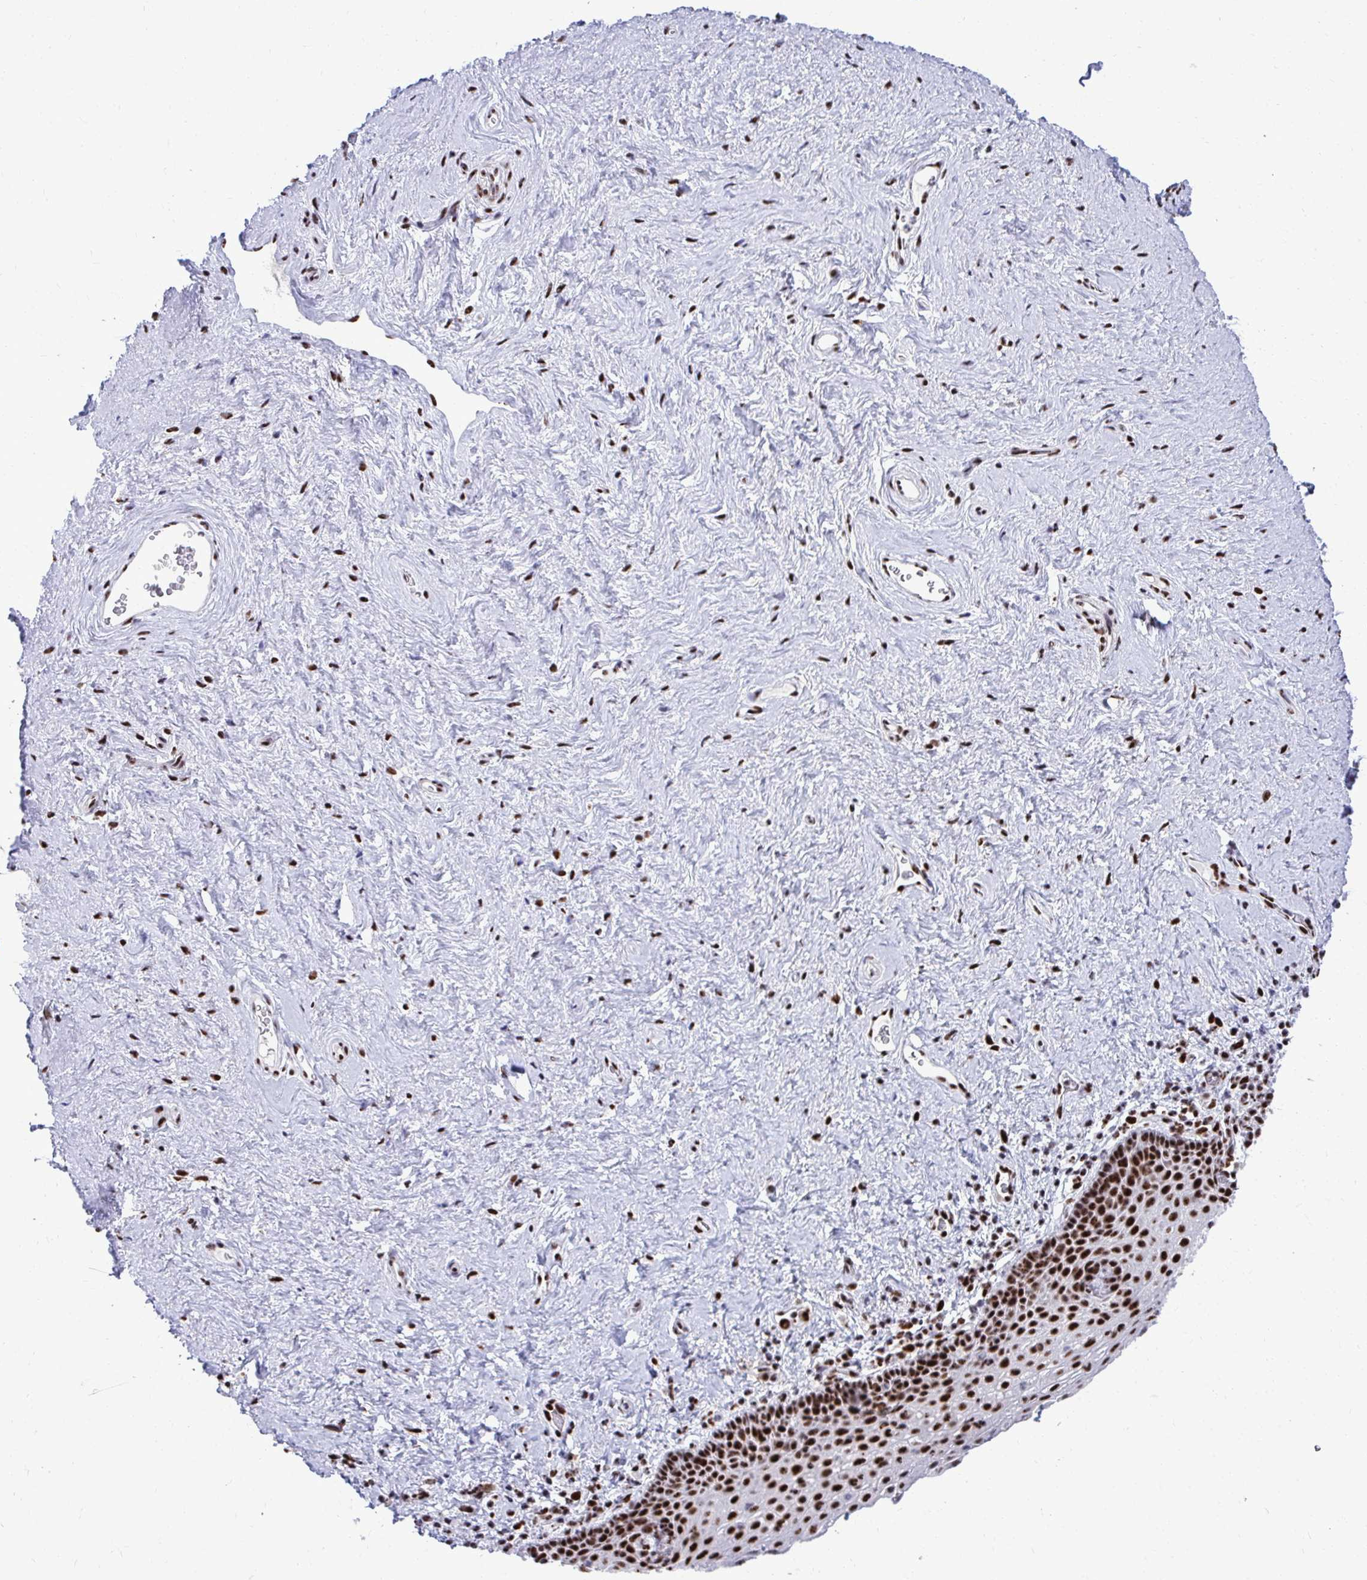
{"staining": {"intensity": "strong", "quantity": ">75%", "location": "nuclear"}, "tissue": "vagina", "cell_type": "Squamous epithelial cells", "image_type": "normal", "snomed": [{"axis": "morphology", "description": "Normal tissue, NOS"}, {"axis": "topography", "description": "Vagina"}], "caption": "Immunohistochemical staining of benign vagina exhibits >75% levels of strong nuclear protein positivity in about >75% of squamous epithelial cells.", "gene": "PELP1", "patient": {"sex": "female", "age": 61}}